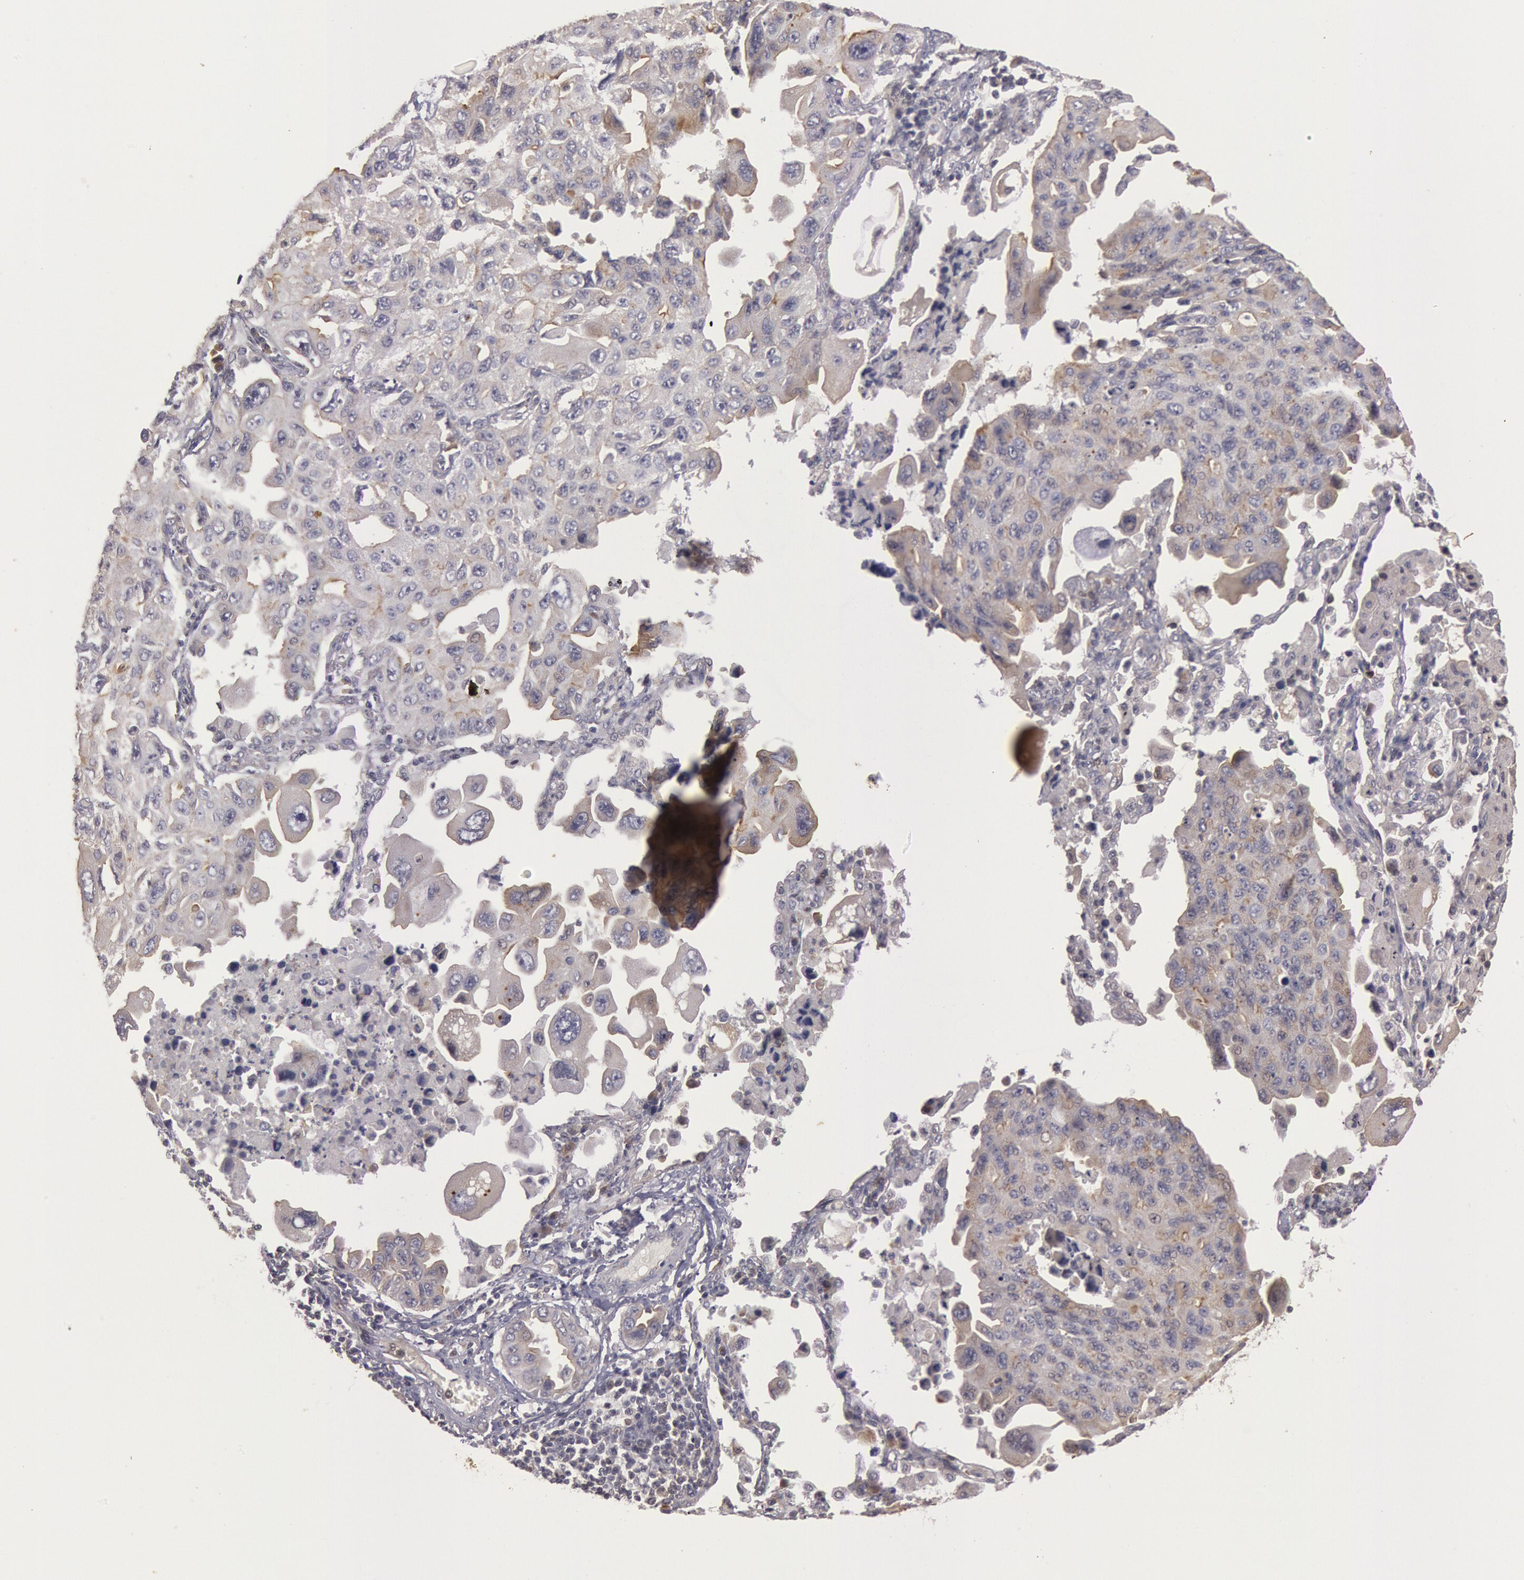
{"staining": {"intensity": "weak", "quantity": "<25%", "location": "cytoplasmic/membranous"}, "tissue": "lung cancer", "cell_type": "Tumor cells", "image_type": "cancer", "snomed": [{"axis": "morphology", "description": "Adenocarcinoma, NOS"}, {"axis": "topography", "description": "Lung"}], "caption": "Immunohistochemistry (IHC) histopathology image of neoplastic tissue: human lung cancer (adenocarcinoma) stained with DAB displays no significant protein expression in tumor cells. Brightfield microscopy of immunohistochemistry (IHC) stained with DAB (brown) and hematoxylin (blue), captured at high magnification.", "gene": "PLA2G6", "patient": {"sex": "male", "age": 64}}